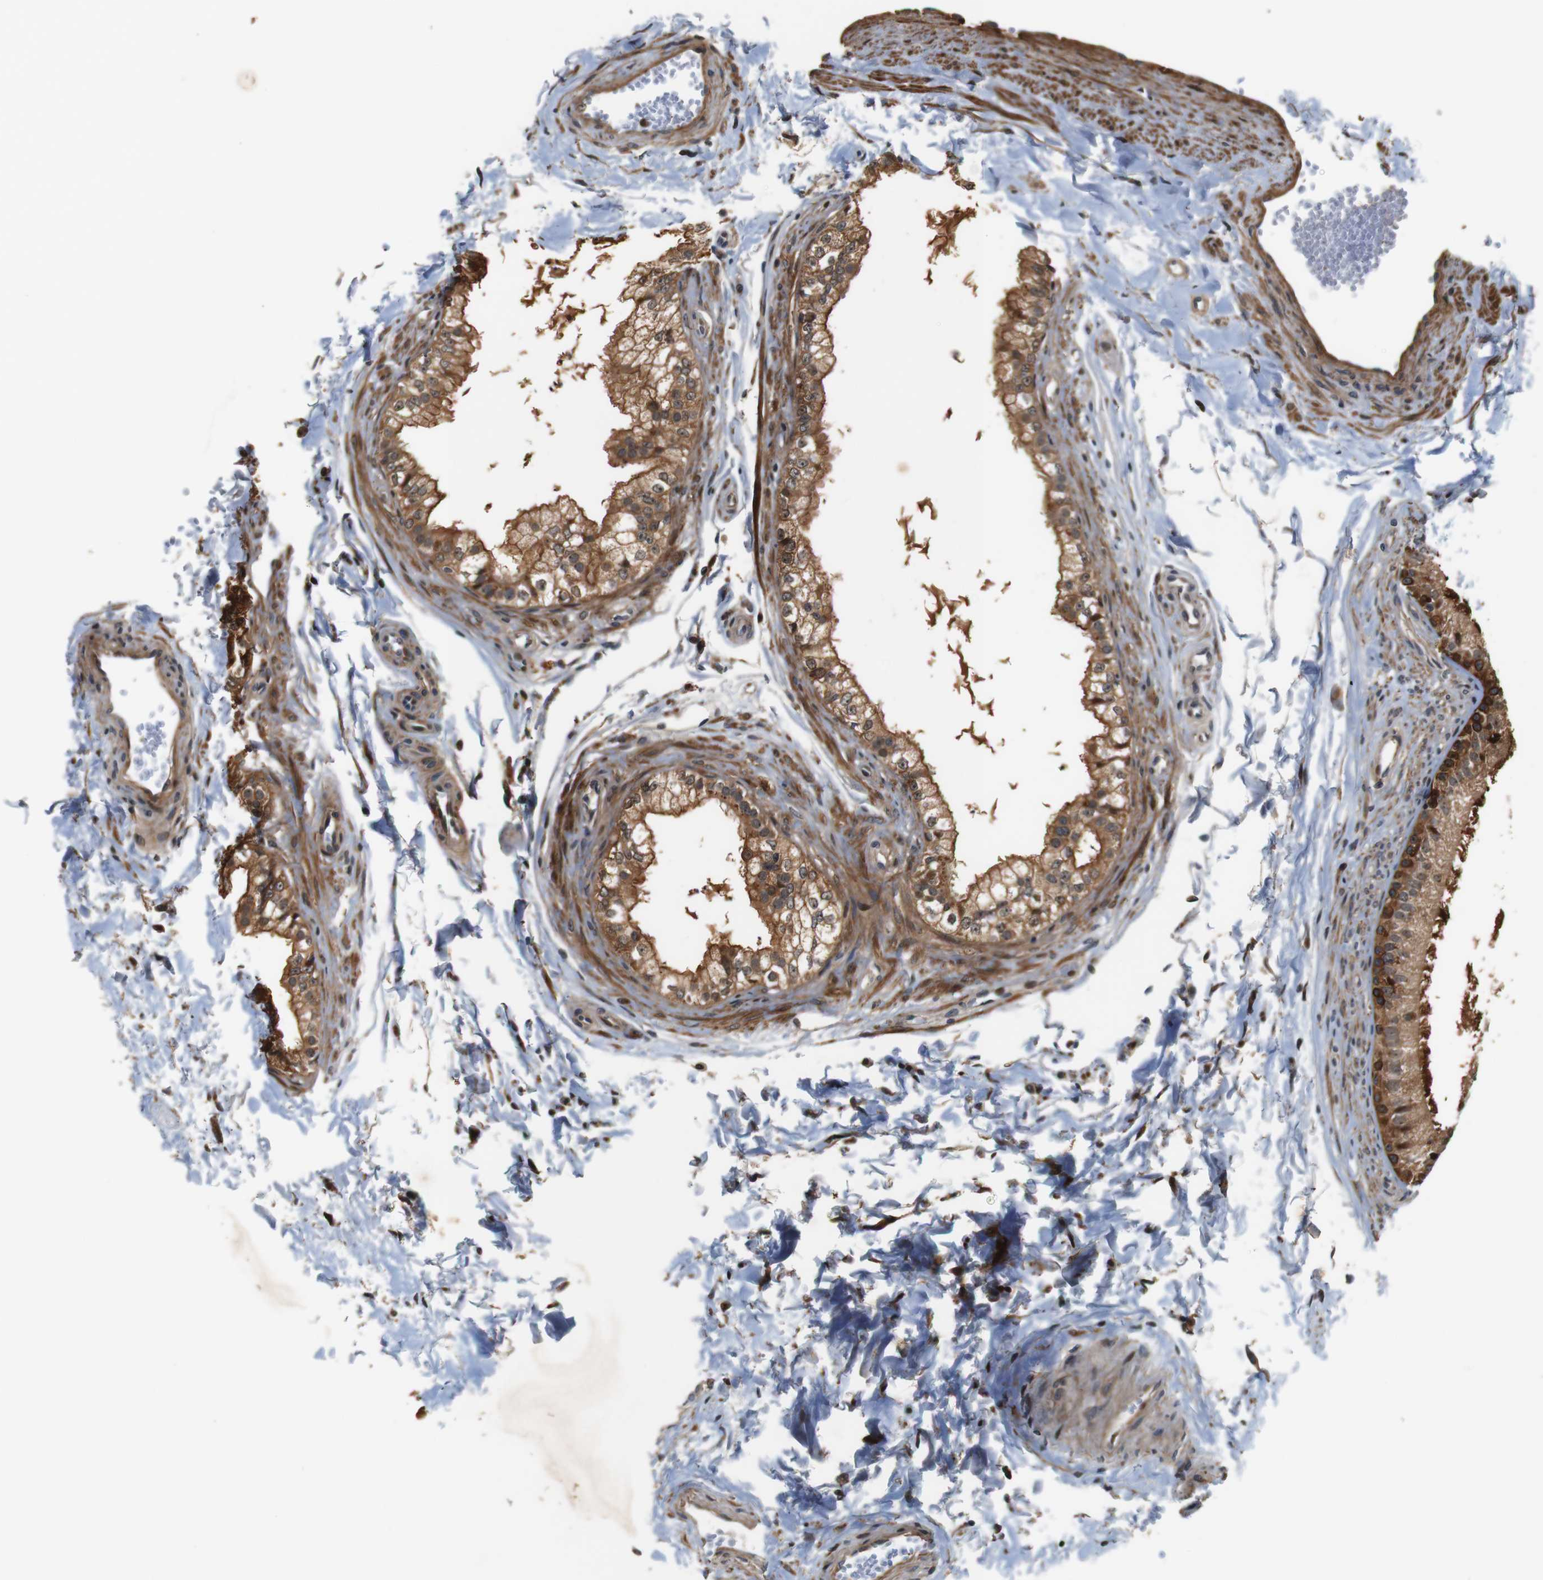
{"staining": {"intensity": "strong", "quantity": ">75%", "location": "cytoplasmic/membranous,nuclear"}, "tissue": "epididymis", "cell_type": "Glandular cells", "image_type": "normal", "snomed": [{"axis": "morphology", "description": "Normal tissue, NOS"}, {"axis": "topography", "description": "Epididymis"}], "caption": "This histopathology image demonstrates IHC staining of unremarkable human epididymis, with high strong cytoplasmic/membranous,nuclear staining in approximately >75% of glandular cells.", "gene": "LRP4", "patient": {"sex": "male", "age": 56}}